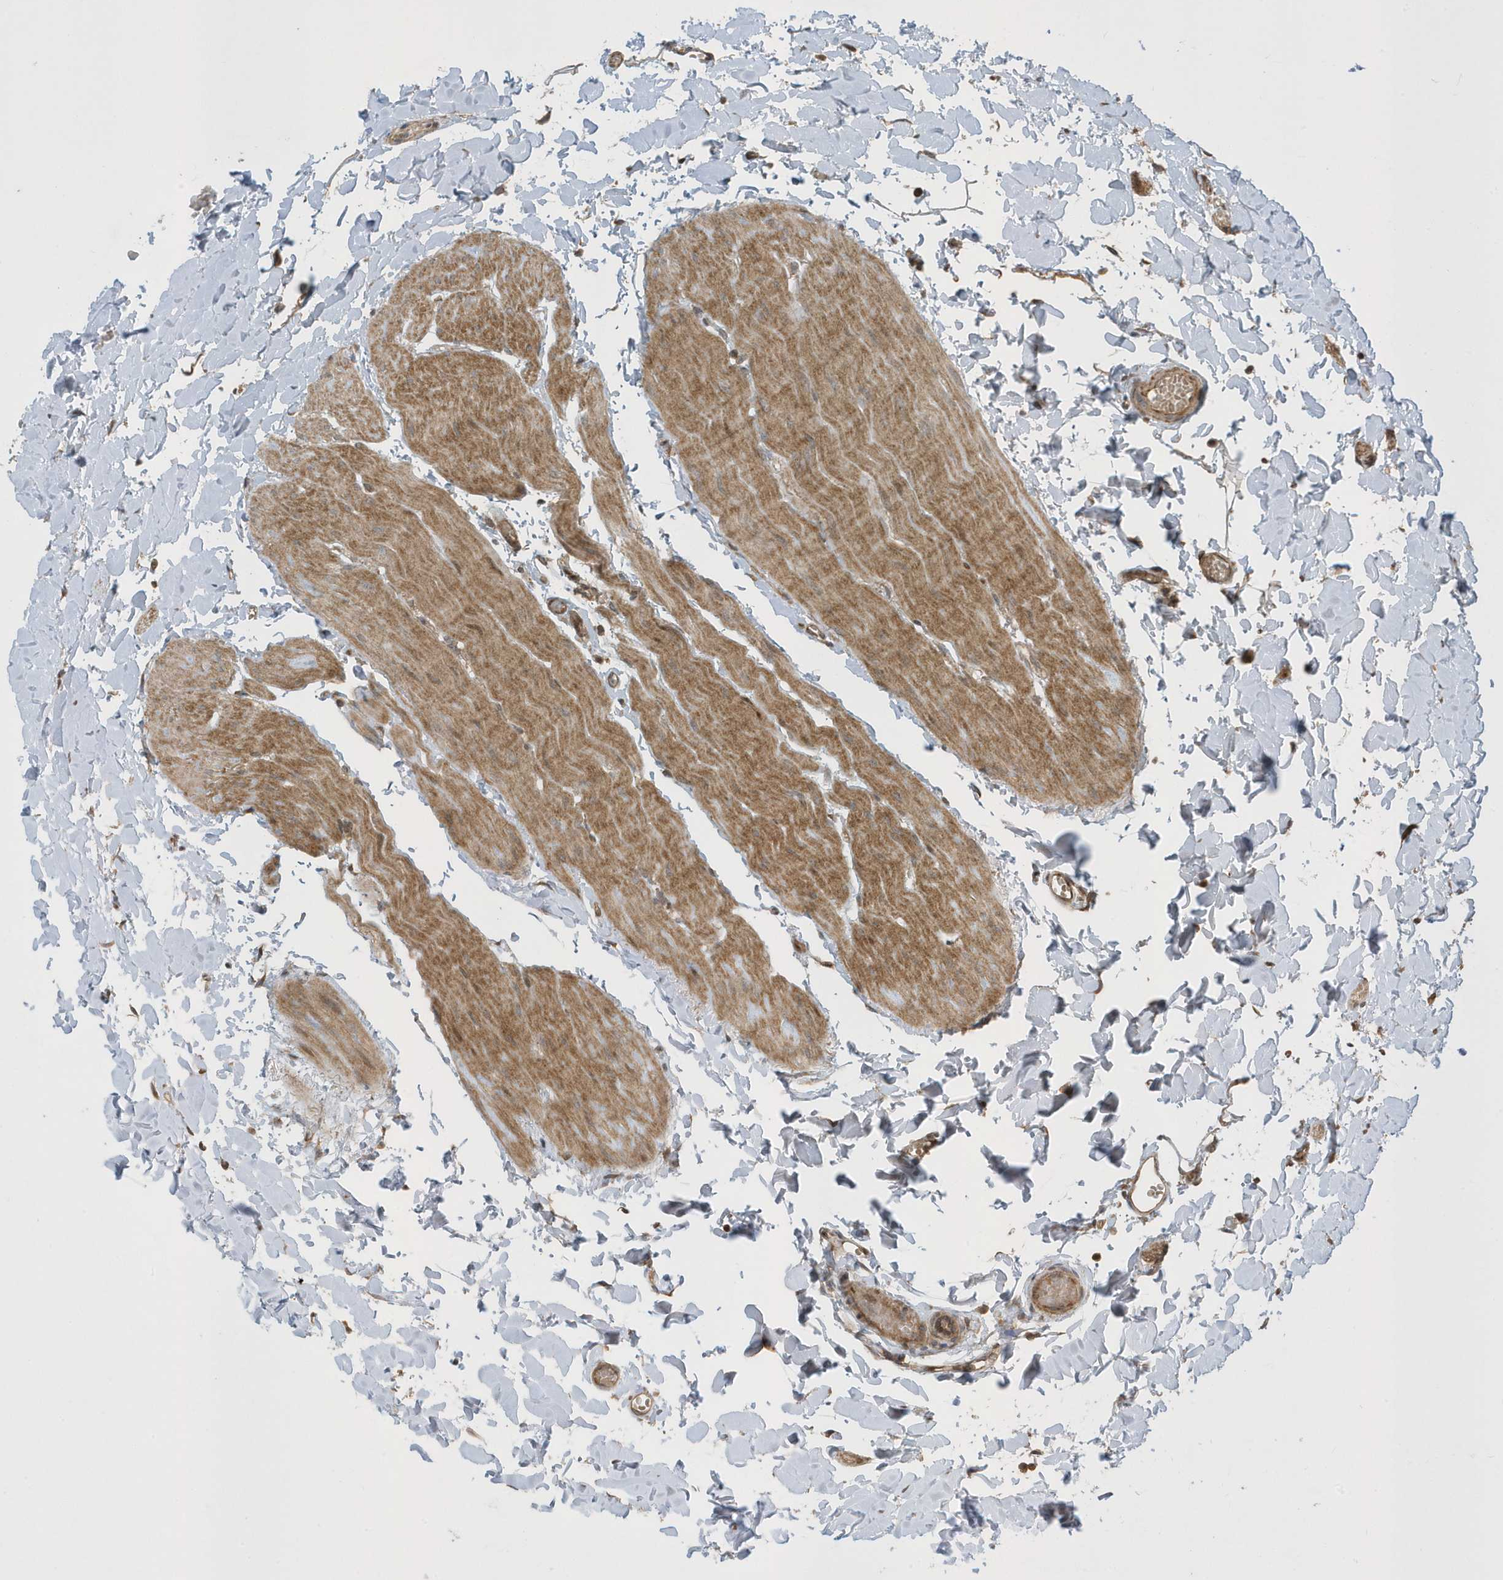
{"staining": {"intensity": "moderate", "quantity": ">75%", "location": "cytoplasmic/membranous"}, "tissue": "colon", "cell_type": "Endothelial cells", "image_type": "normal", "snomed": [{"axis": "morphology", "description": "Normal tissue, NOS"}, {"axis": "topography", "description": "Colon"}], "caption": "Protein analysis of benign colon reveals moderate cytoplasmic/membranous staining in approximately >75% of endothelial cells. The protein of interest is shown in brown color, while the nuclei are stained blue.", "gene": "STAMBP", "patient": {"sex": "male", "age": 56}}